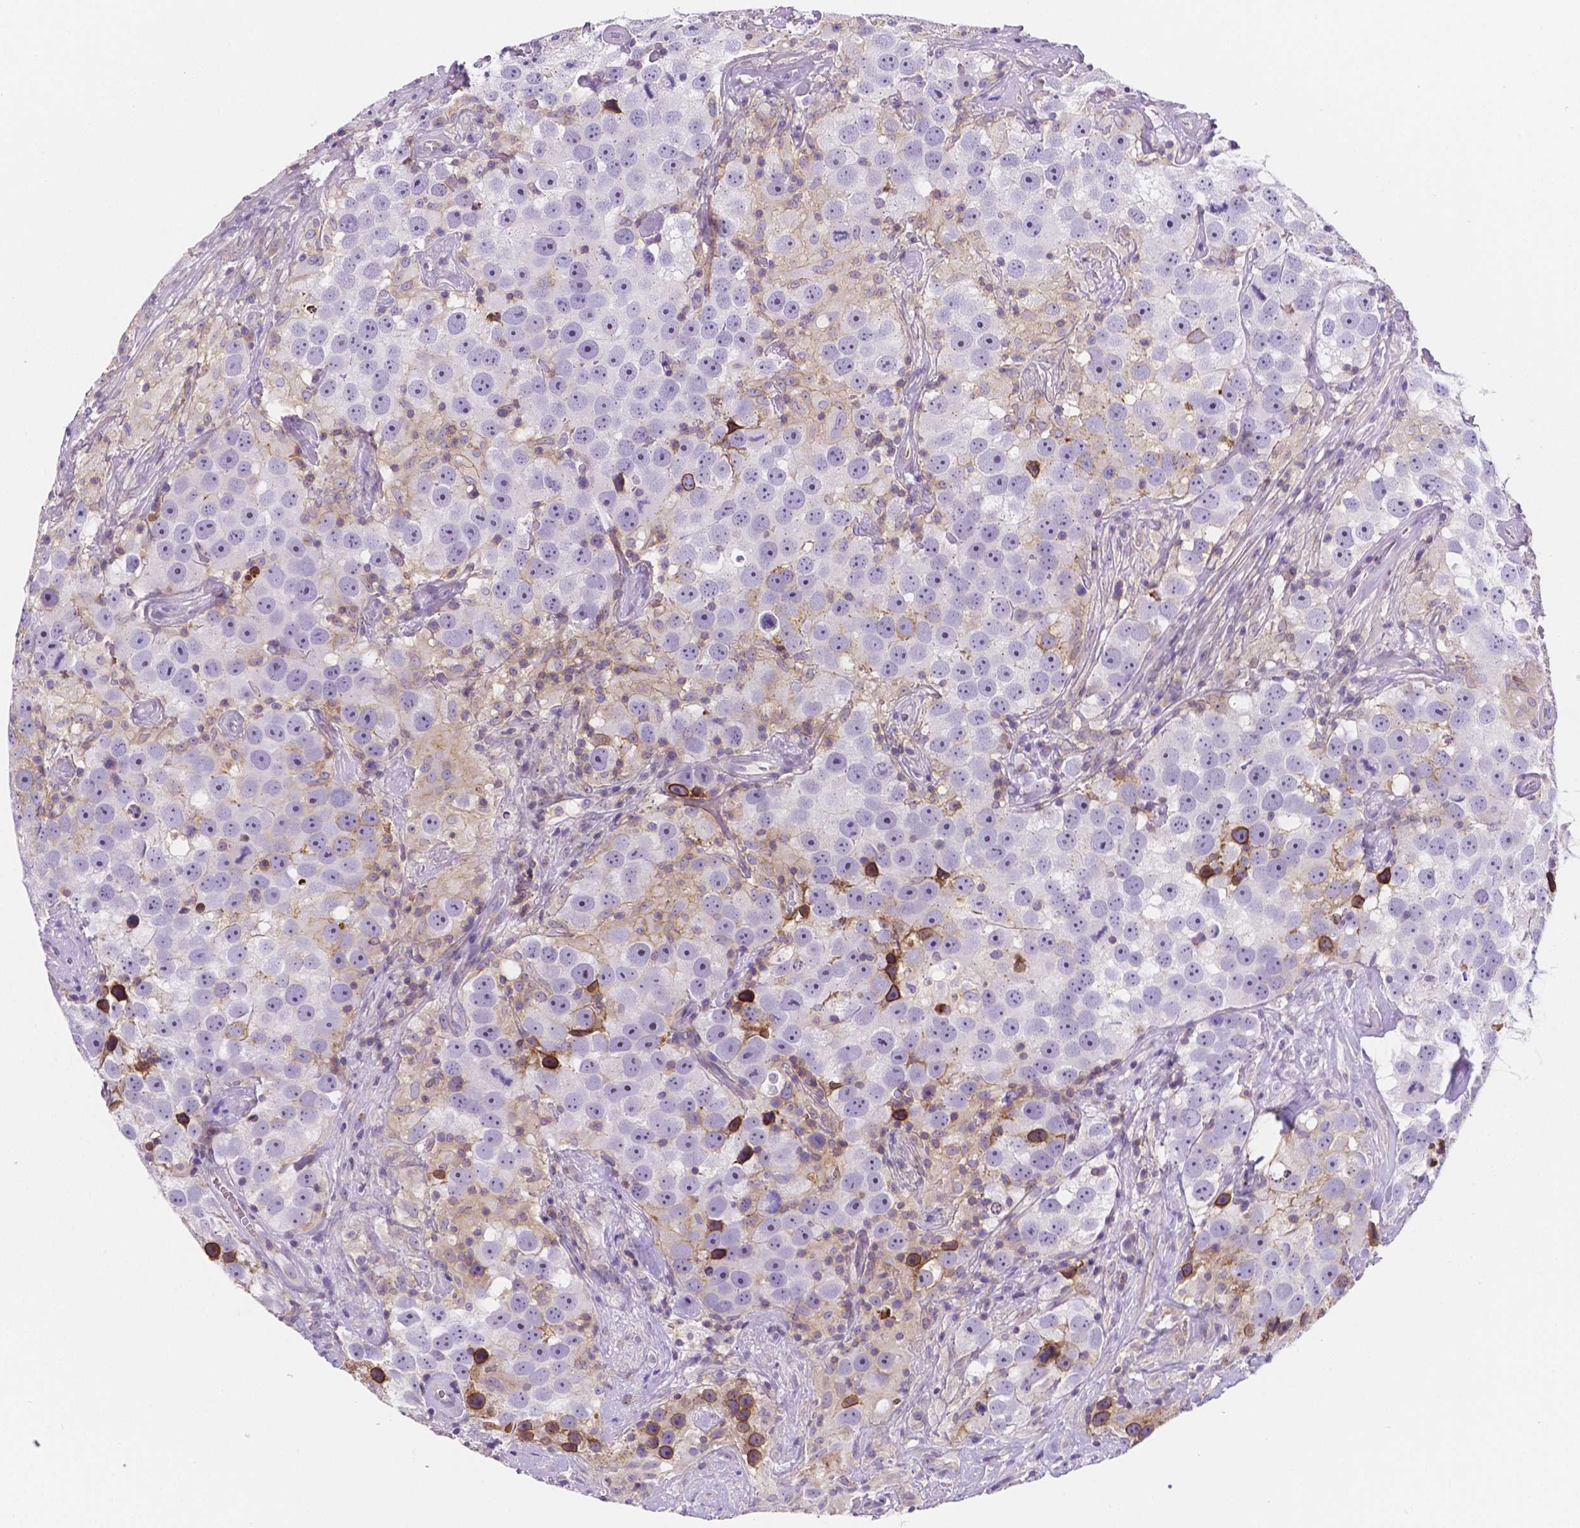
{"staining": {"intensity": "moderate", "quantity": "<25%", "location": "cytoplasmic/membranous"}, "tissue": "testis cancer", "cell_type": "Tumor cells", "image_type": "cancer", "snomed": [{"axis": "morphology", "description": "Seminoma, NOS"}, {"axis": "topography", "description": "Testis"}], "caption": "Immunohistochemical staining of human testis cancer (seminoma) shows low levels of moderate cytoplasmic/membranous protein staining in approximately <25% of tumor cells.", "gene": "GABRD", "patient": {"sex": "male", "age": 49}}